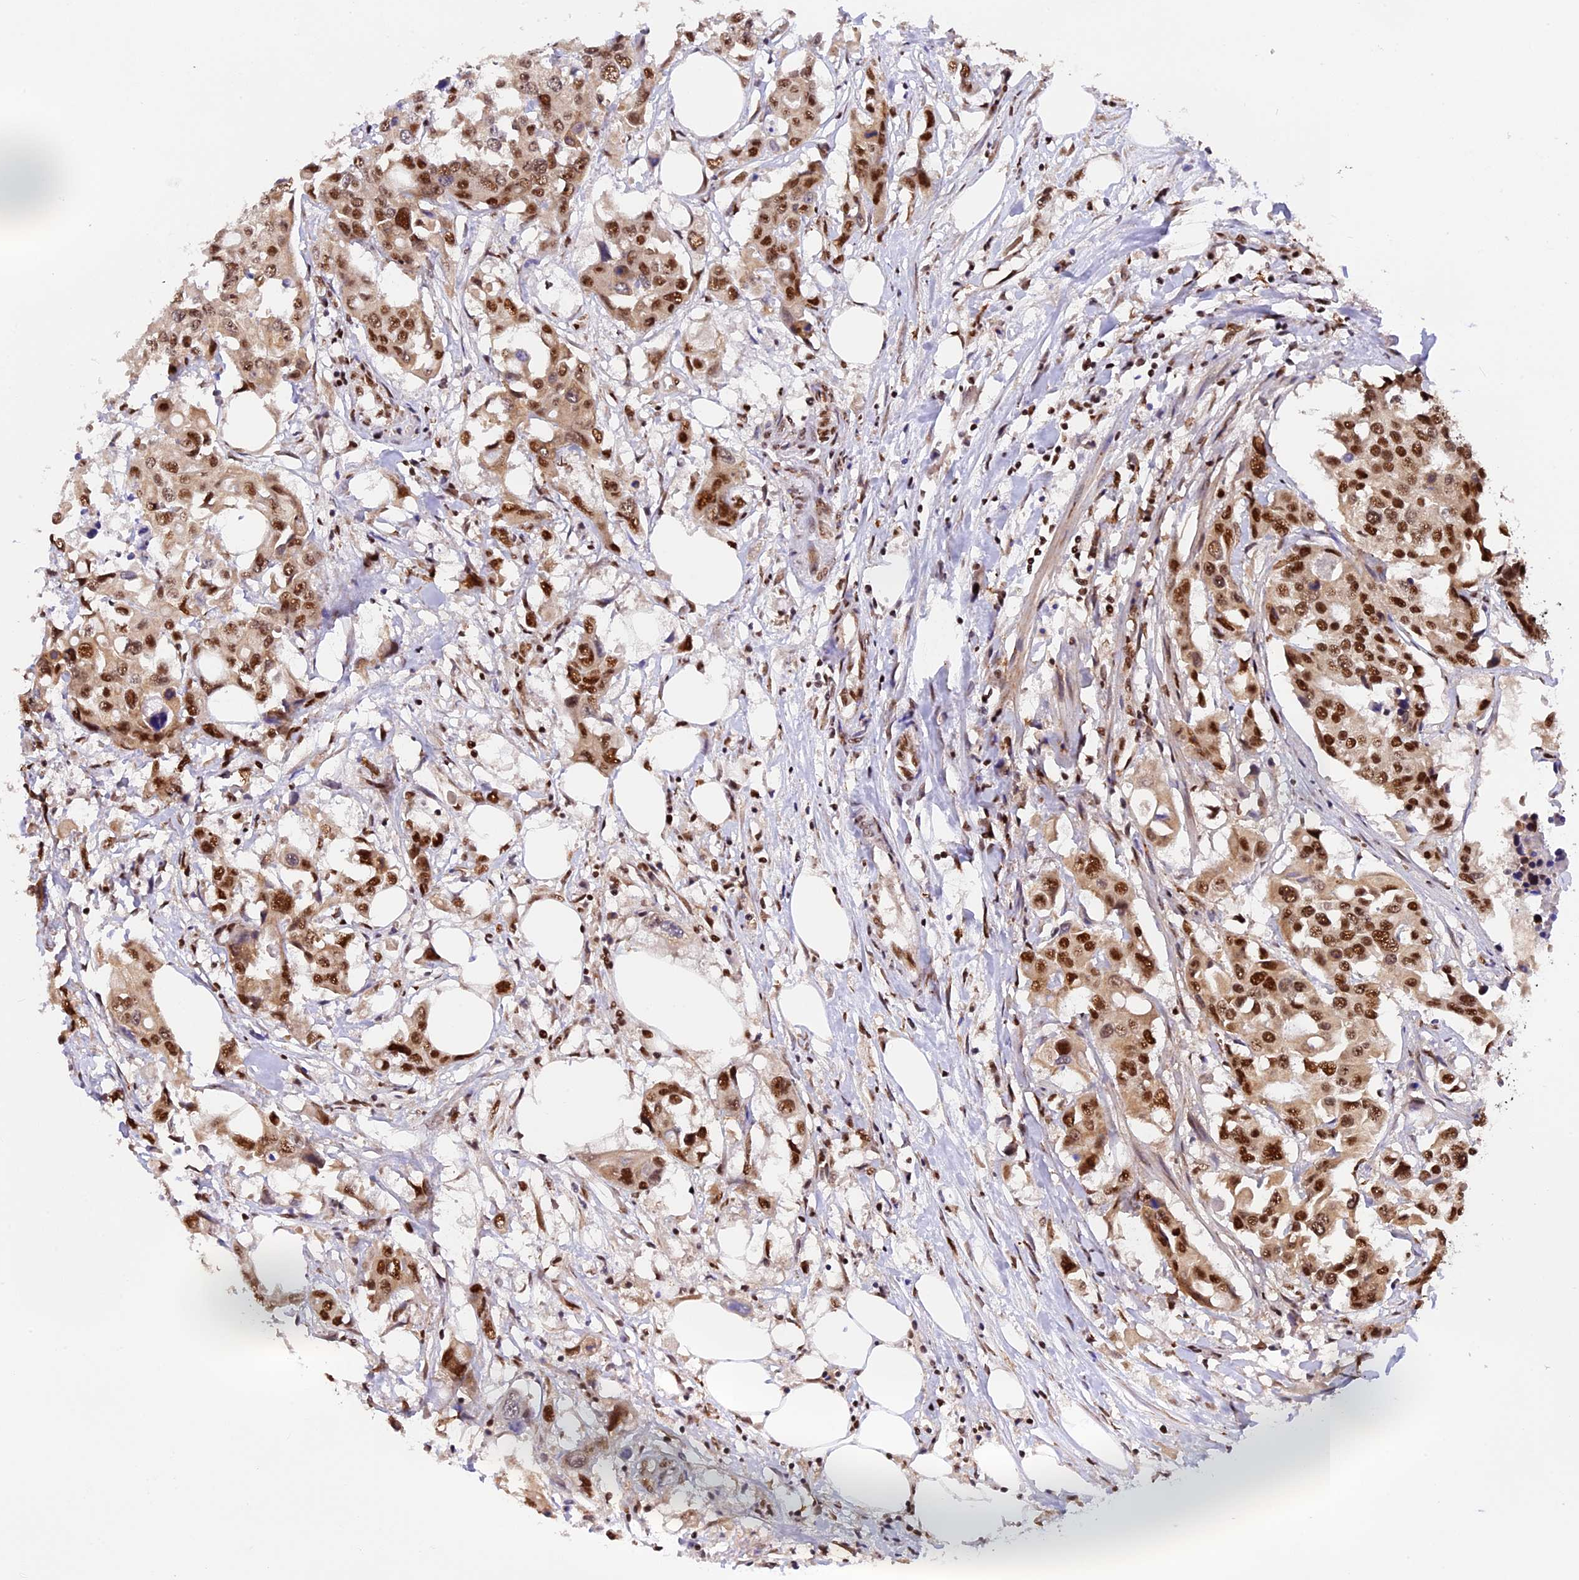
{"staining": {"intensity": "strong", "quantity": ">75%", "location": "nuclear"}, "tissue": "colorectal cancer", "cell_type": "Tumor cells", "image_type": "cancer", "snomed": [{"axis": "morphology", "description": "Adenocarcinoma, NOS"}, {"axis": "topography", "description": "Colon"}], "caption": "Adenocarcinoma (colorectal) was stained to show a protein in brown. There is high levels of strong nuclear staining in approximately >75% of tumor cells.", "gene": "RAMAC", "patient": {"sex": "male", "age": 77}}